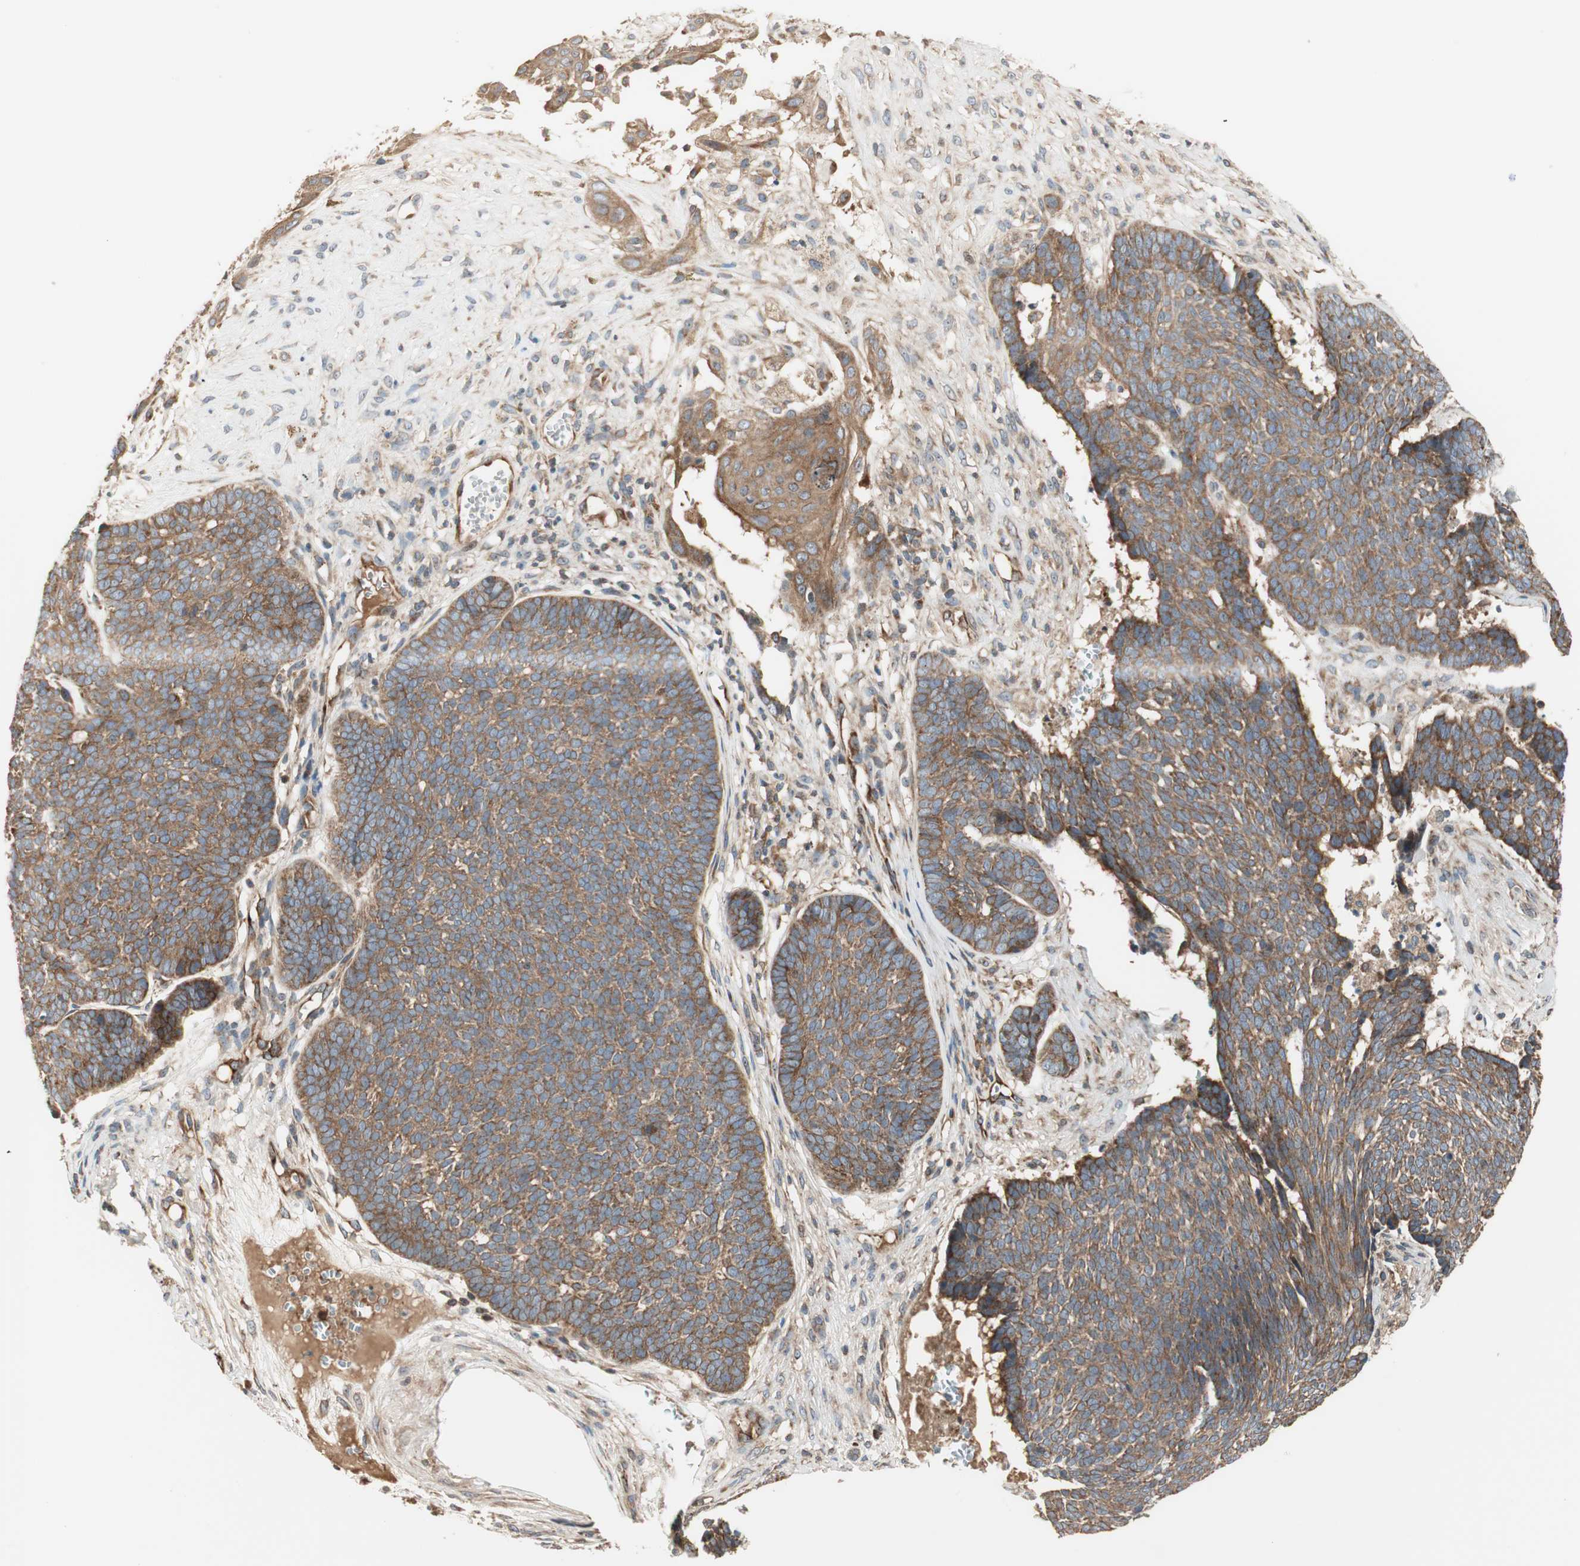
{"staining": {"intensity": "moderate", "quantity": ">75%", "location": "cytoplasmic/membranous"}, "tissue": "skin cancer", "cell_type": "Tumor cells", "image_type": "cancer", "snomed": [{"axis": "morphology", "description": "Basal cell carcinoma"}, {"axis": "topography", "description": "Skin"}], "caption": "A photomicrograph showing moderate cytoplasmic/membranous staining in about >75% of tumor cells in skin cancer (basal cell carcinoma), as visualized by brown immunohistochemical staining.", "gene": "CTTNBP2NL", "patient": {"sex": "male", "age": 84}}